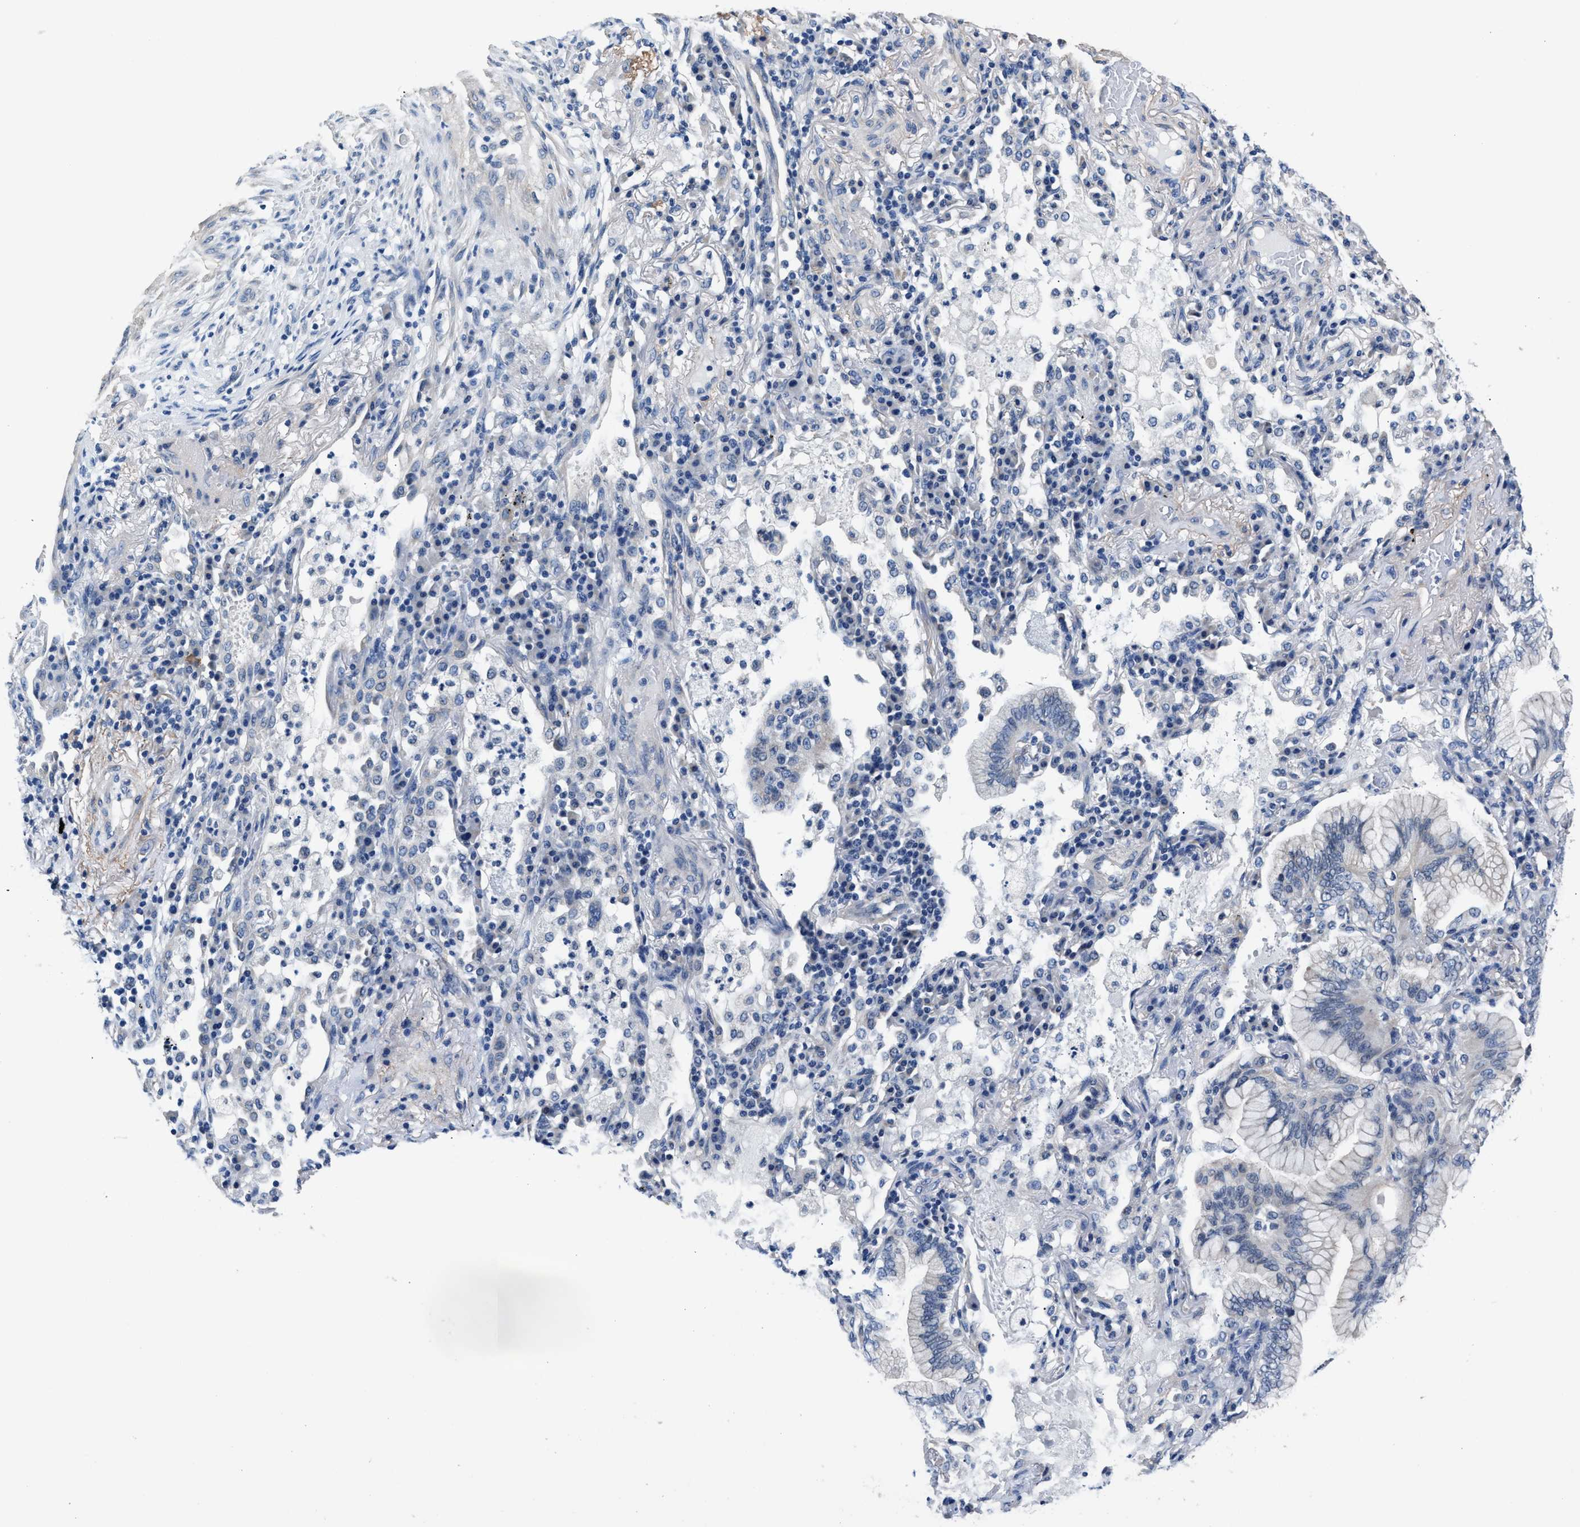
{"staining": {"intensity": "negative", "quantity": "none", "location": "none"}, "tissue": "lung cancer", "cell_type": "Tumor cells", "image_type": "cancer", "snomed": [{"axis": "morphology", "description": "Adenocarcinoma, NOS"}, {"axis": "topography", "description": "Lung"}], "caption": "Human lung cancer (adenocarcinoma) stained for a protein using IHC demonstrates no positivity in tumor cells.", "gene": "MYH3", "patient": {"sex": "female", "age": 70}}